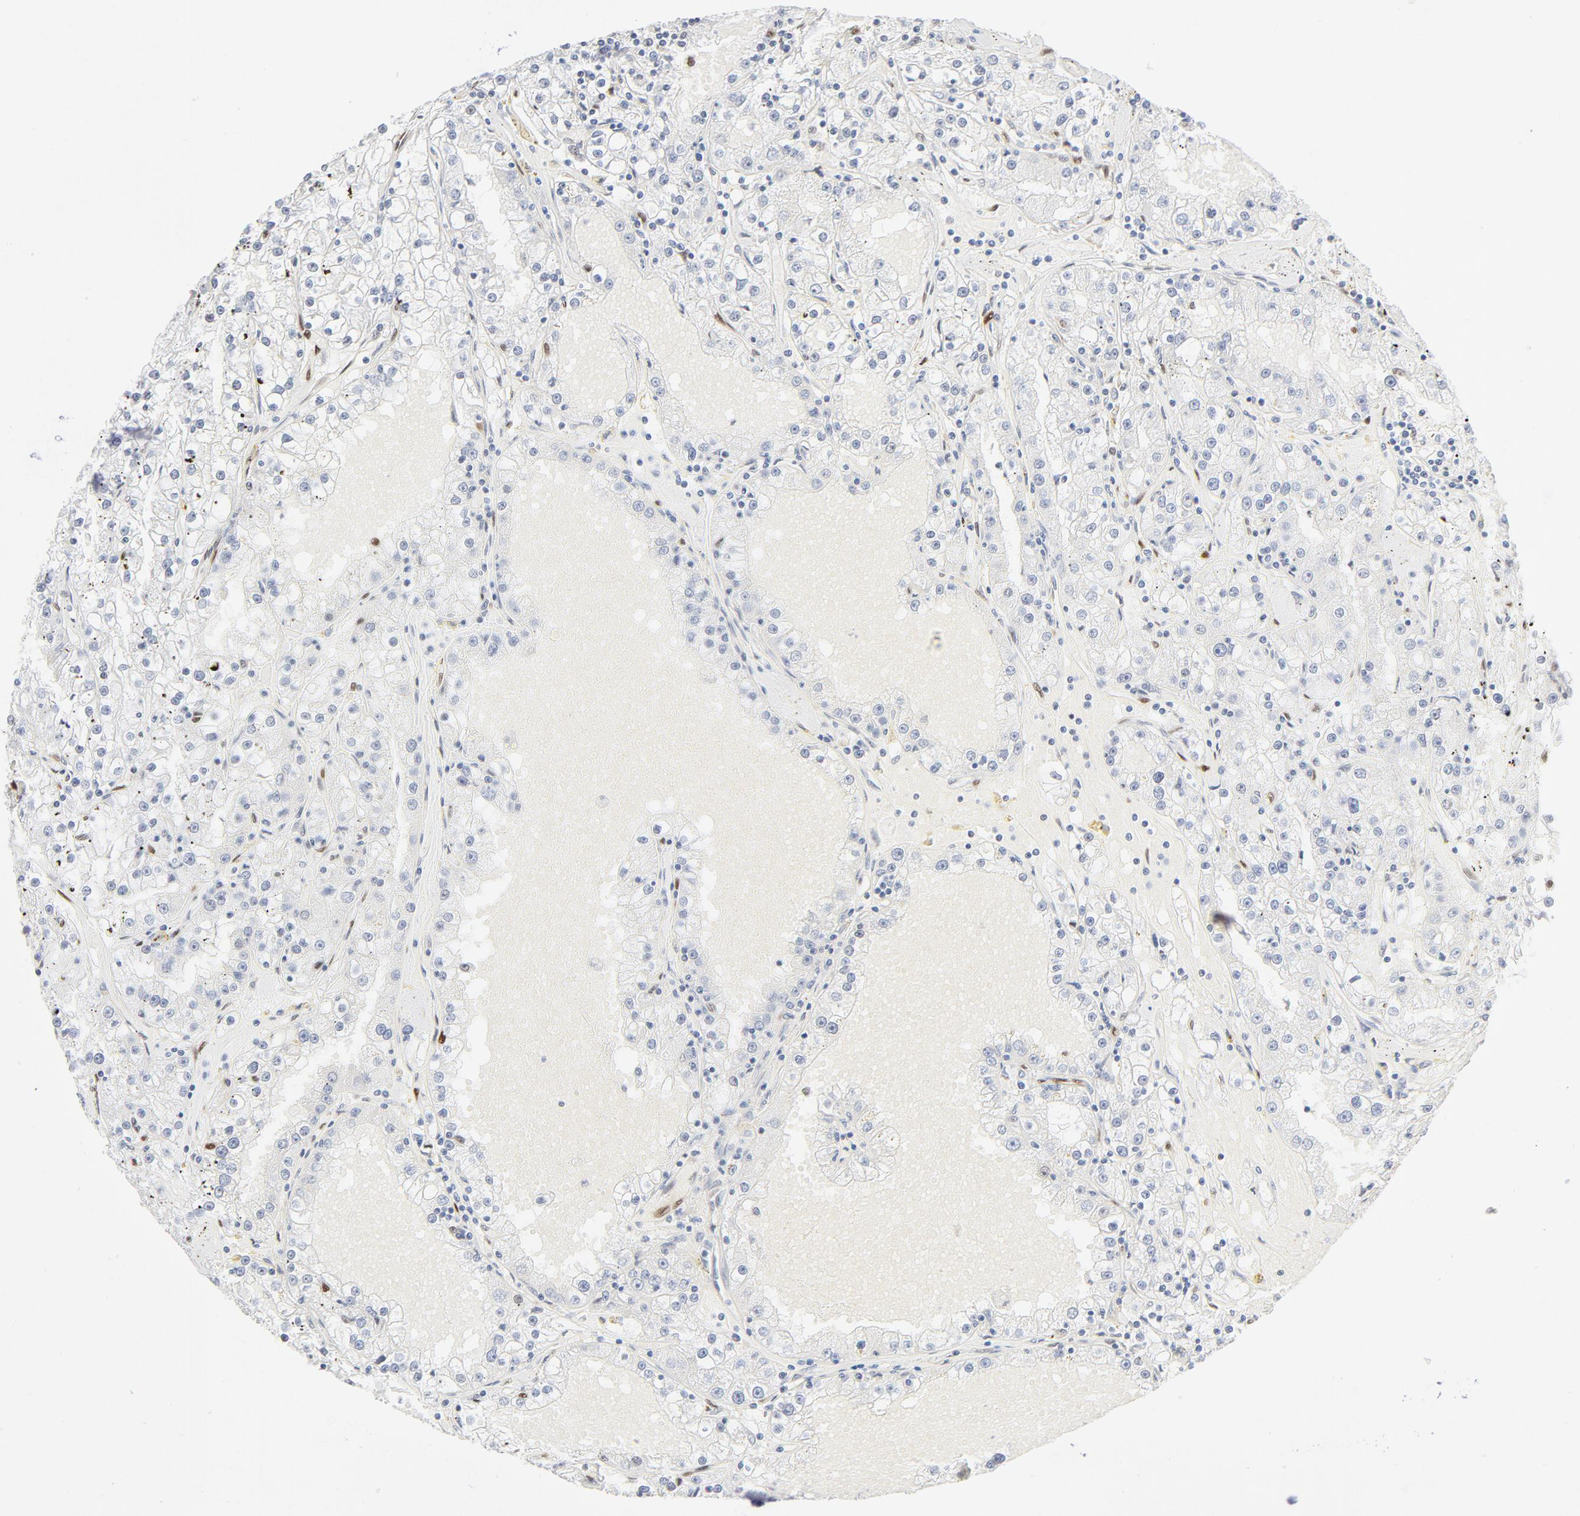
{"staining": {"intensity": "weak", "quantity": "<25%", "location": "nuclear"}, "tissue": "renal cancer", "cell_type": "Tumor cells", "image_type": "cancer", "snomed": [{"axis": "morphology", "description": "Adenocarcinoma, NOS"}, {"axis": "topography", "description": "Kidney"}], "caption": "The histopathology image shows no significant positivity in tumor cells of renal adenocarcinoma.", "gene": "MEF2A", "patient": {"sex": "male", "age": 56}}